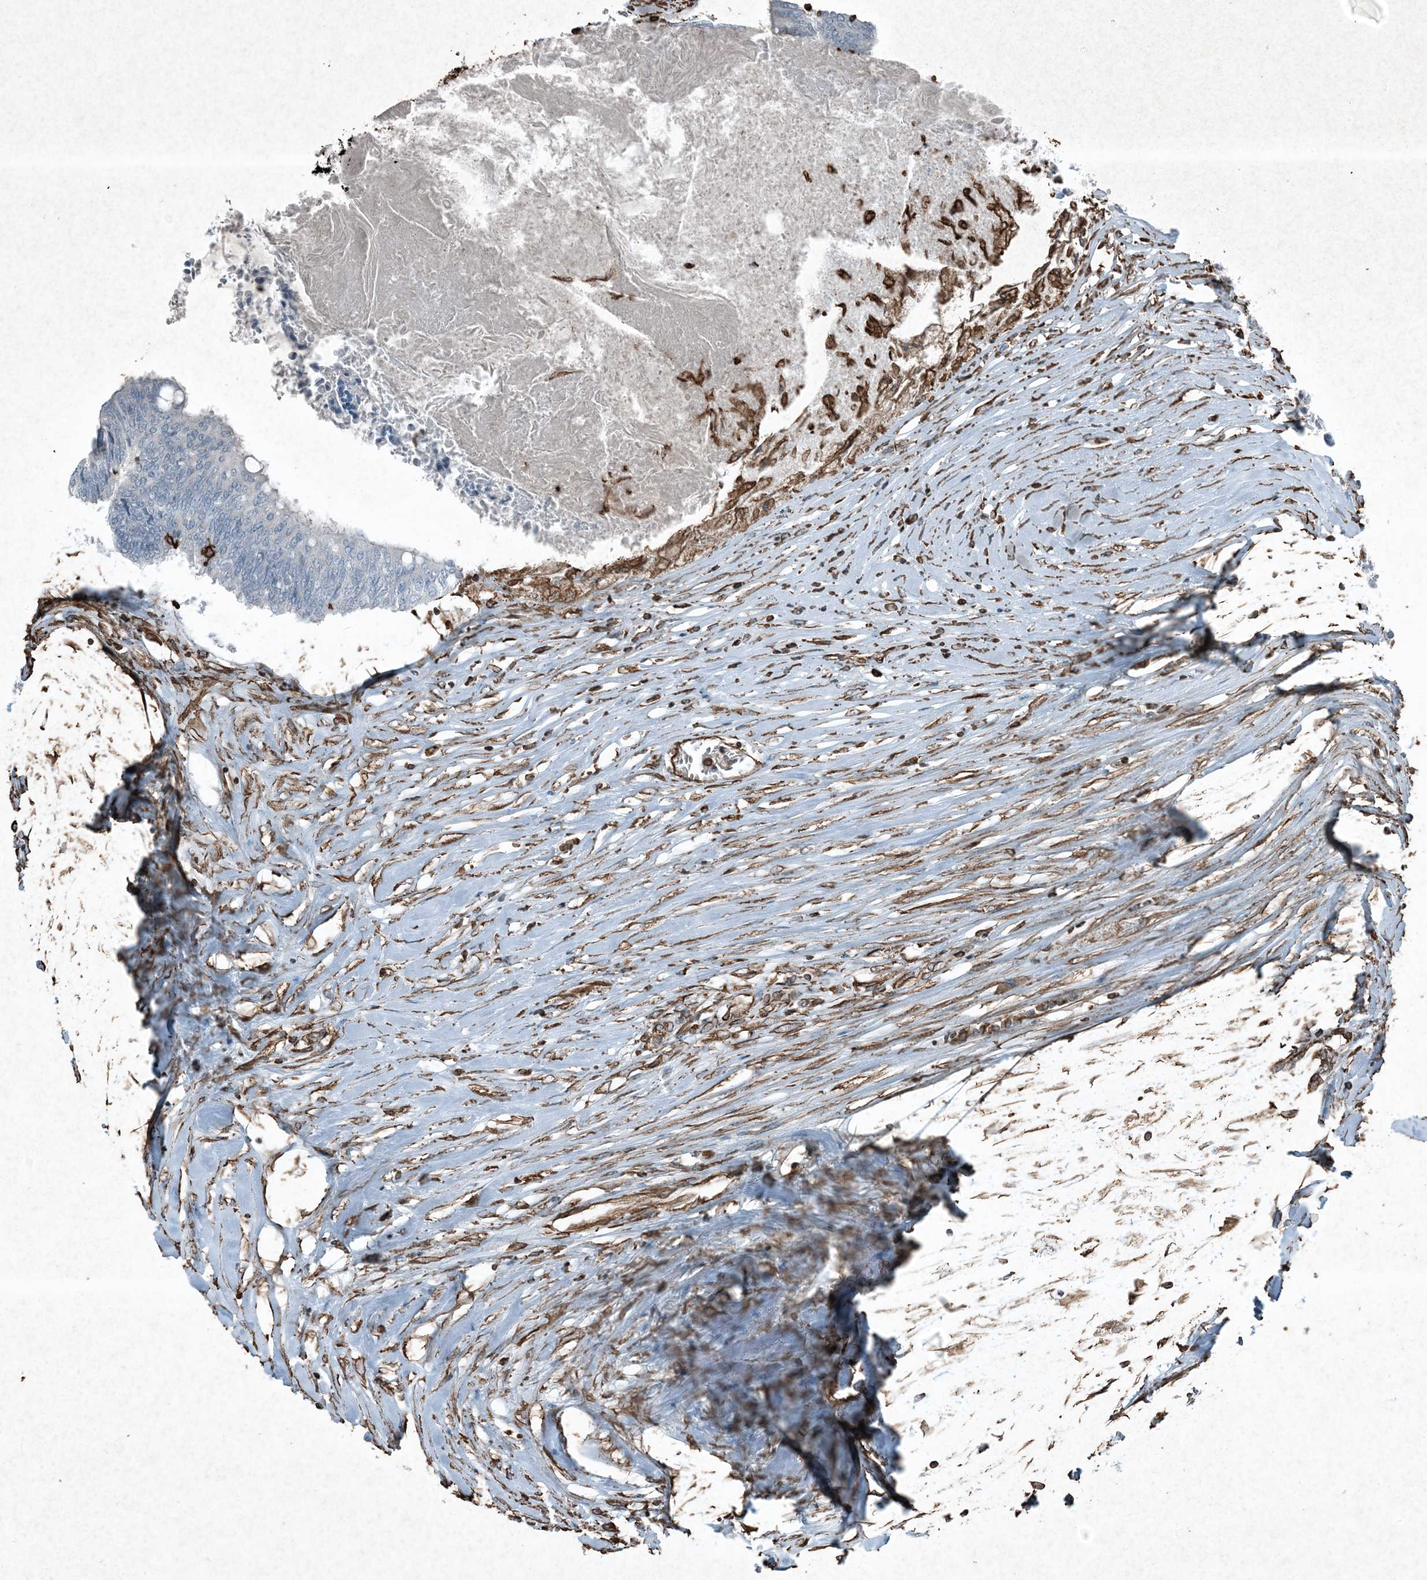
{"staining": {"intensity": "negative", "quantity": "none", "location": "none"}, "tissue": "colorectal cancer", "cell_type": "Tumor cells", "image_type": "cancer", "snomed": [{"axis": "morphology", "description": "Adenocarcinoma, NOS"}, {"axis": "topography", "description": "Rectum"}], "caption": "The image reveals no significant positivity in tumor cells of colorectal cancer (adenocarcinoma).", "gene": "RYK", "patient": {"sex": "male", "age": 63}}